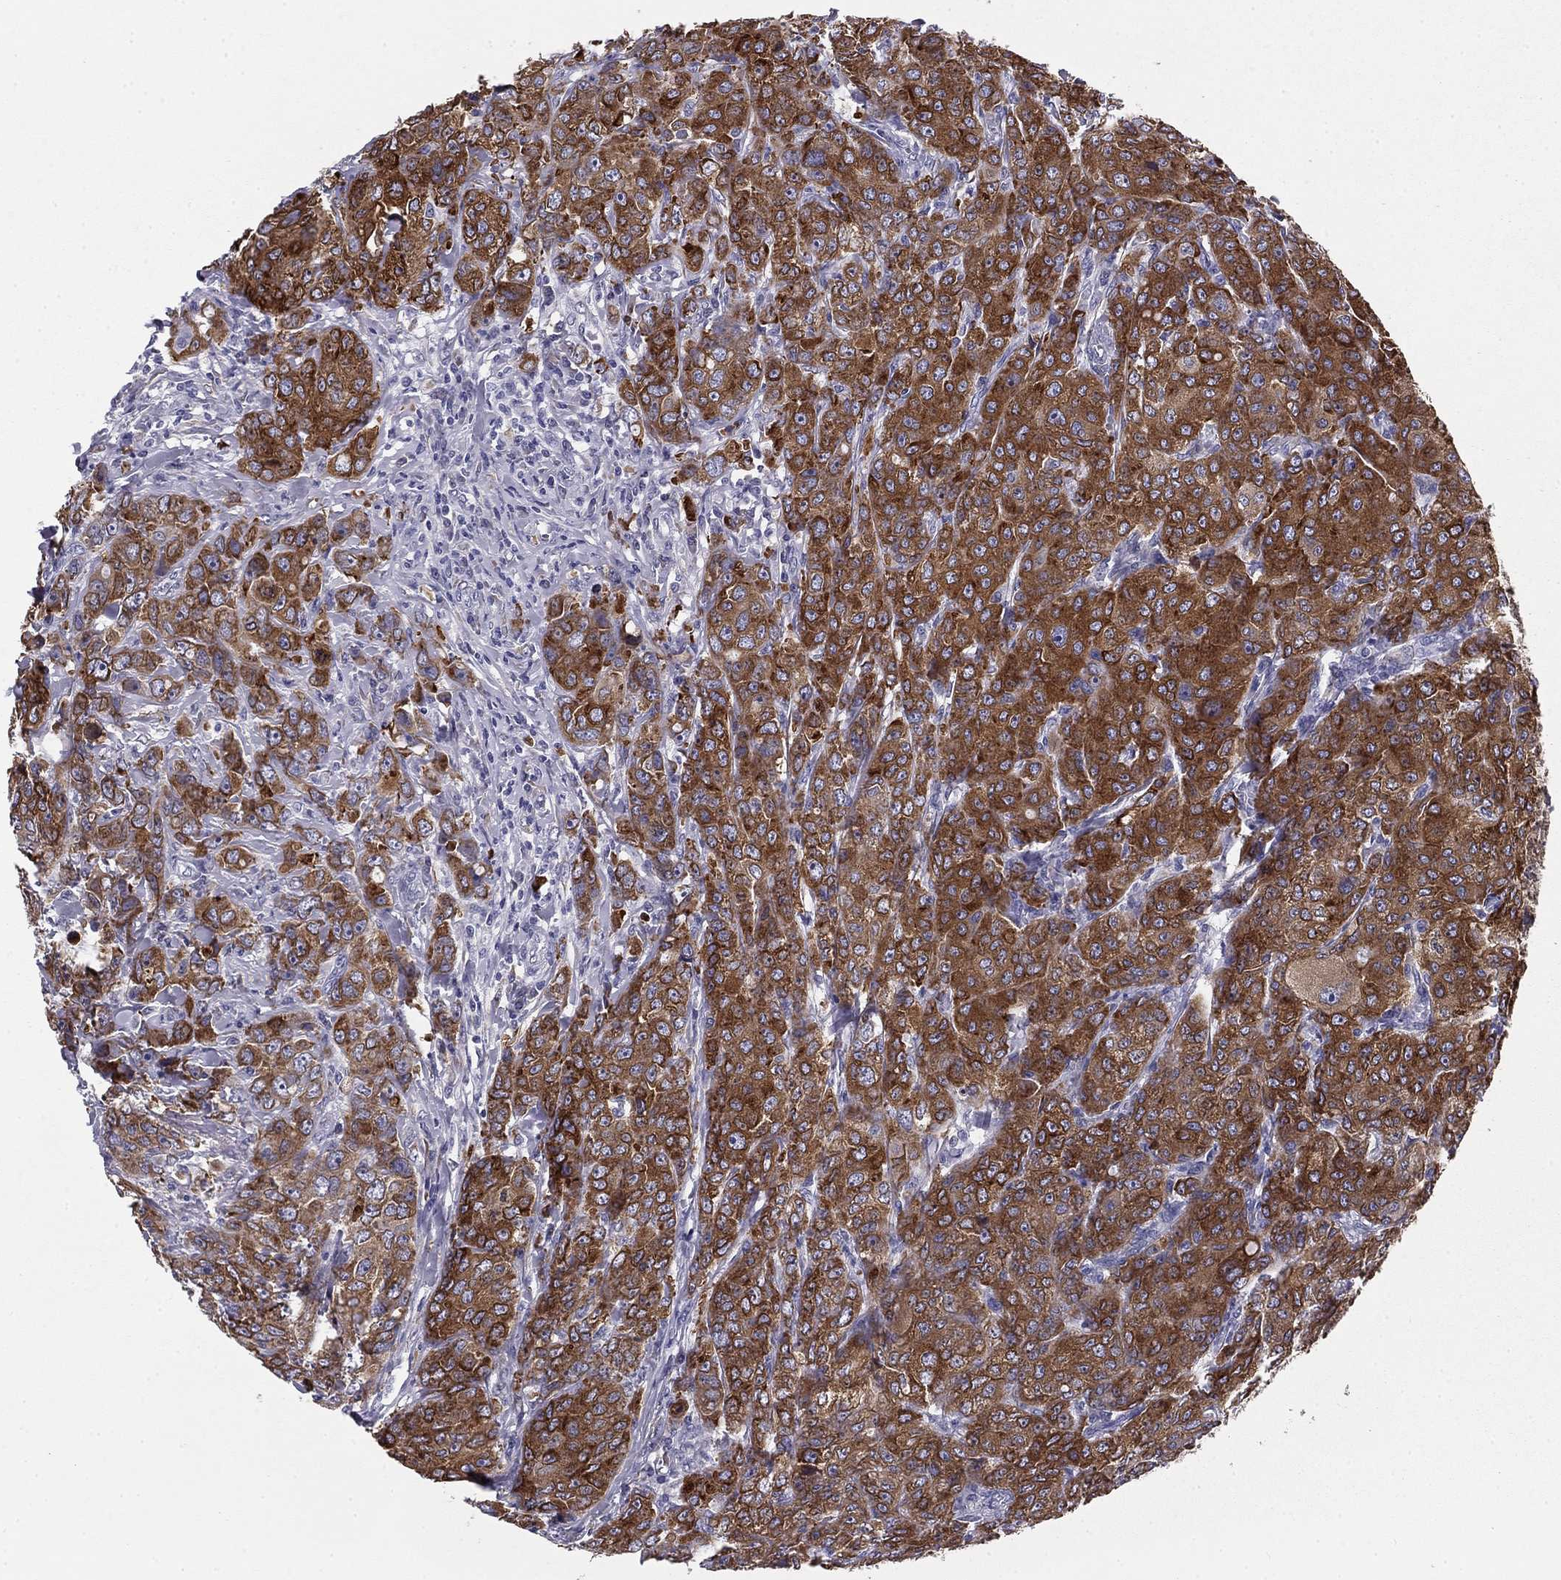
{"staining": {"intensity": "strong", "quantity": ">75%", "location": "cytoplasmic/membranous"}, "tissue": "breast cancer", "cell_type": "Tumor cells", "image_type": "cancer", "snomed": [{"axis": "morphology", "description": "Duct carcinoma"}, {"axis": "topography", "description": "Breast"}], "caption": "Human breast cancer (intraductal carcinoma) stained for a protein (brown) reveals strong cytoplasmic/membranous positive positivity in approximately >75% of tumor cells.", "gene": "TMED3", "patient": {"sex": "female", "age": 43}}